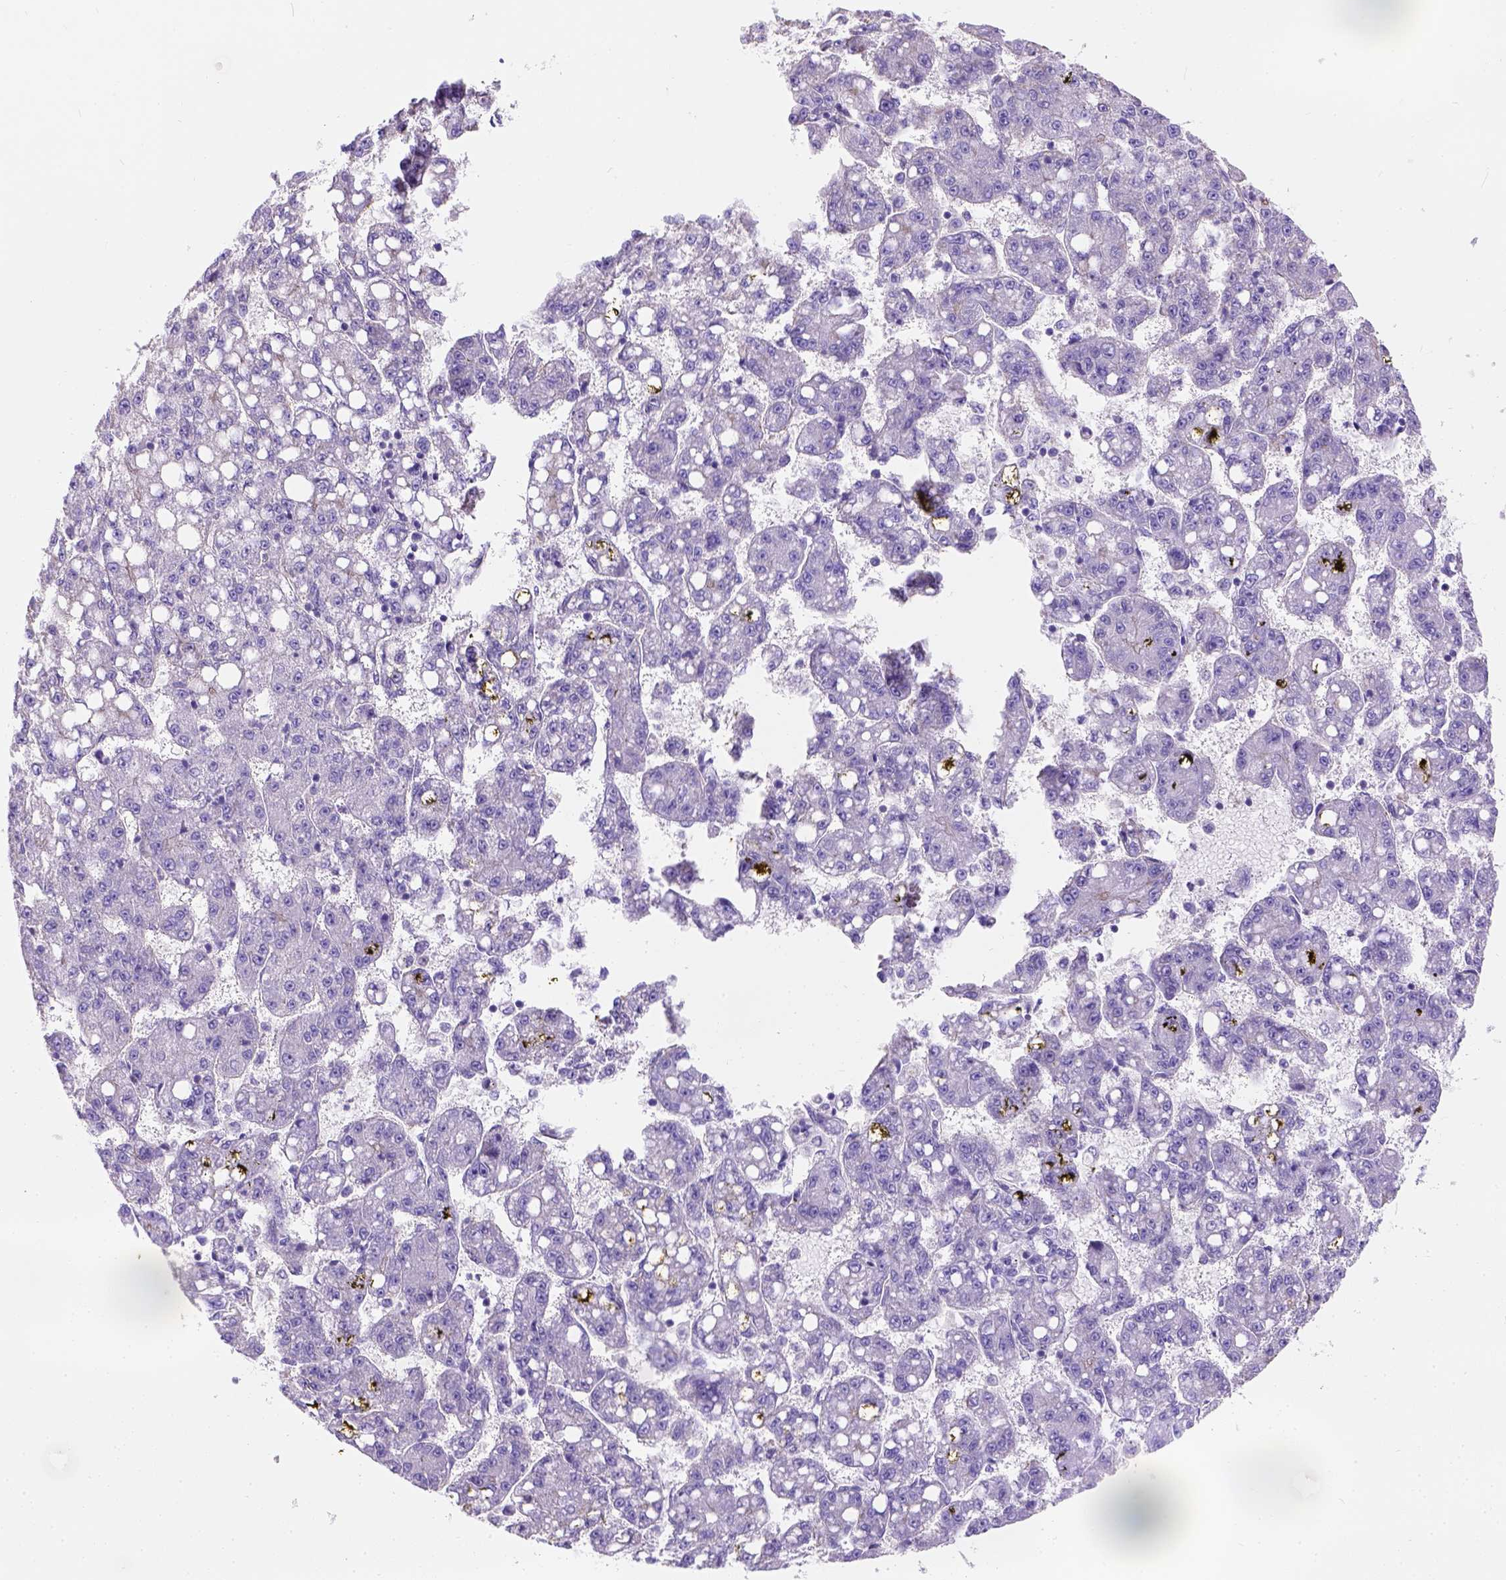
{"staining": {"intensity": "negative", "quantity": "none", "location": "none"}, "tissue": "liver cancer", "cell_type": "Tumor cells", "image_type": "cancer", "snomed": [{"axis": "morphology", "description": "Carcinoma, Hepatocellular, NOS"}, {"axis": "topography", "description": "Liver"}], "caption": "There is no significant positivity in tumor cells of liver cancer.", "gene": "PHF7", "patient": {"sex": "female", "age": 65}}